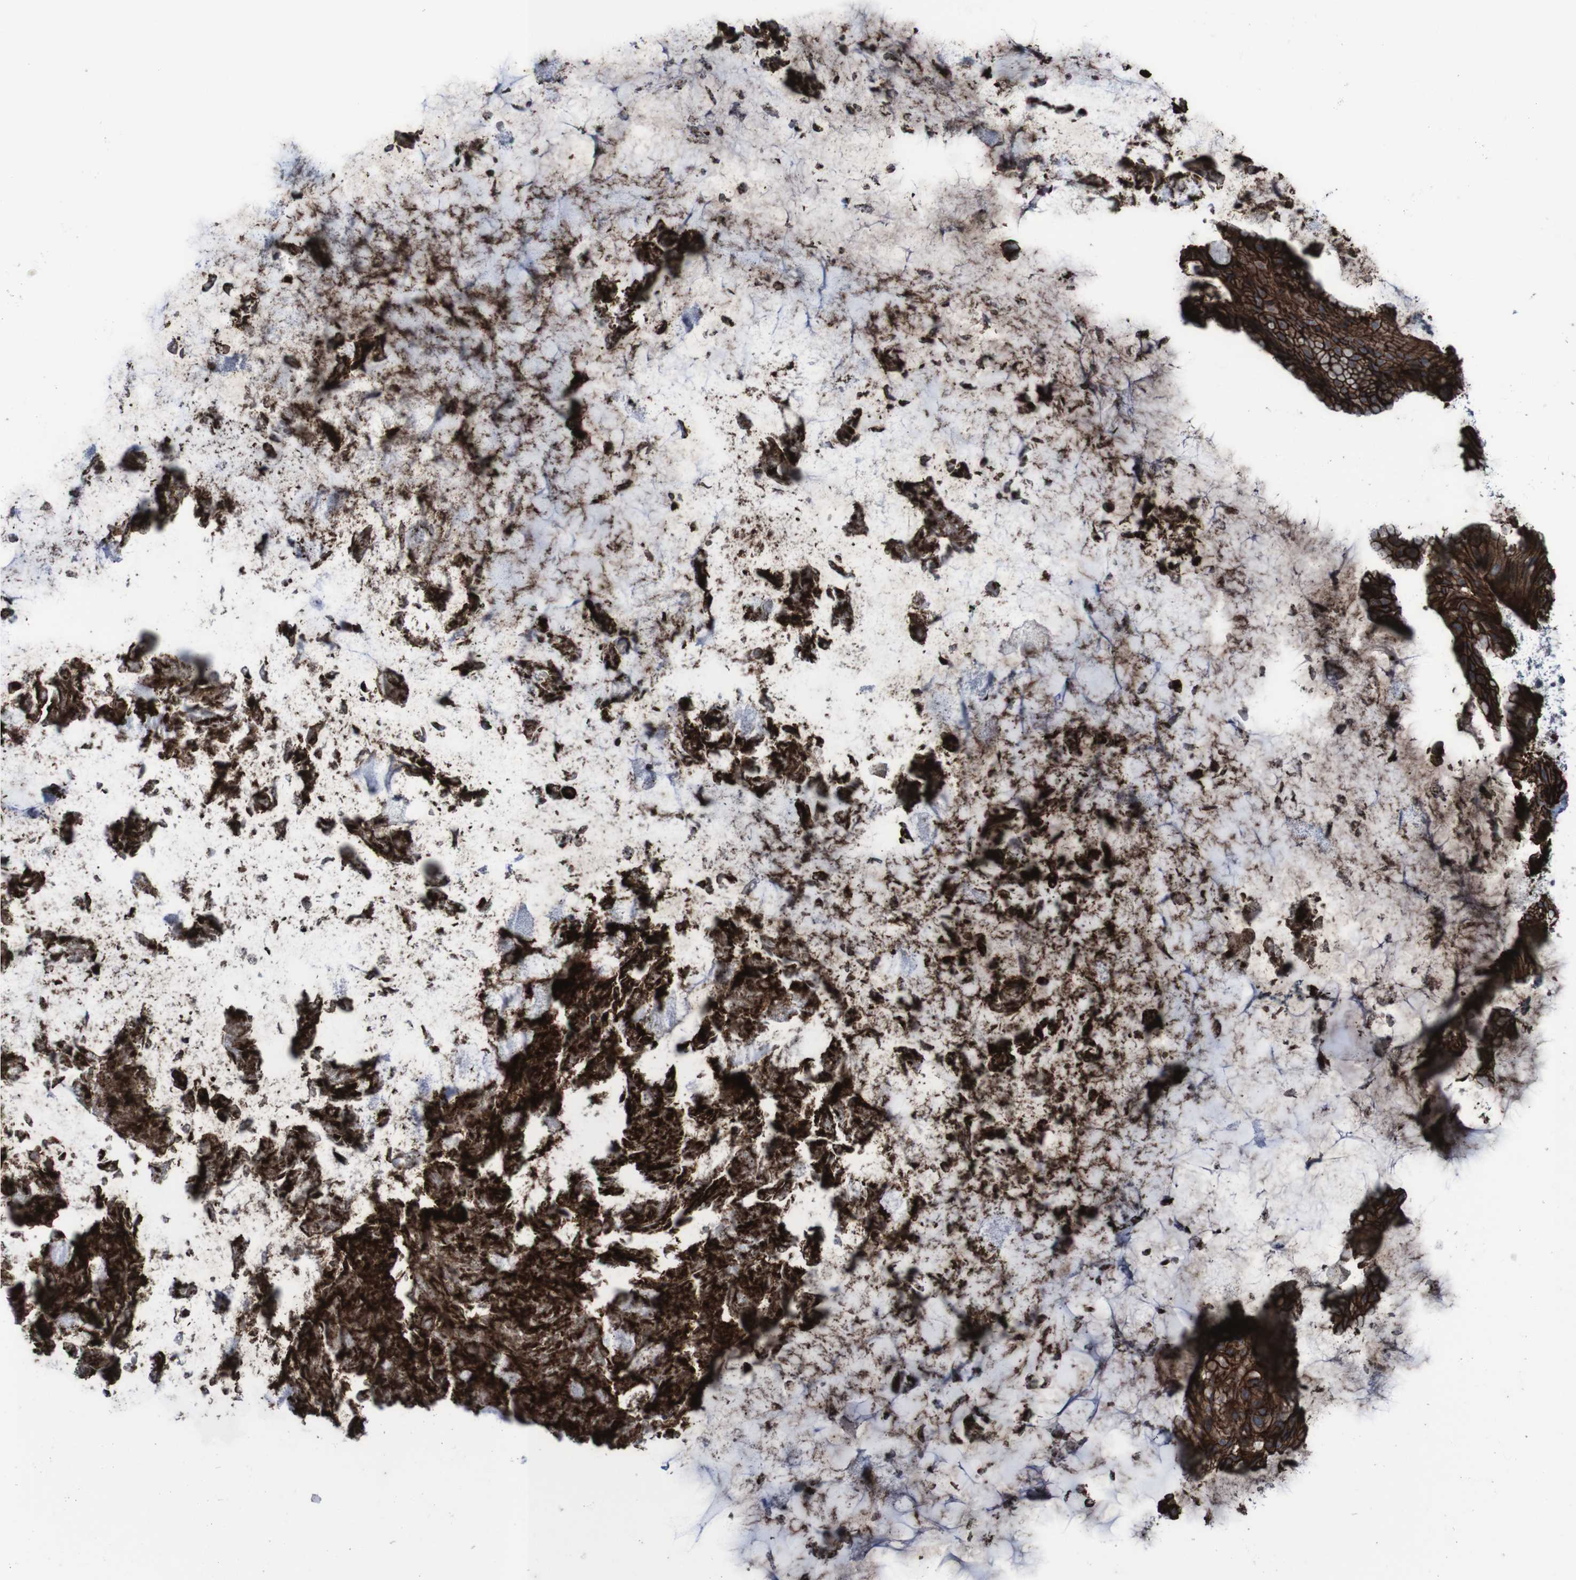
{"staining": {"intensity": "strong", "quantity": ">75%", "location": "cytoplasmic/membranous"}, "tissue": "ovarian cancer", "cell_type": "Tumor cells", "image_type": "cancer", "snomed": [{"axis": "morphology", "description": "Cystadenocarcinoma, mucinous, NOS"}, {"axis": "topography", "description": "Ovary"}], "caption": "Immunohistochemistry (DAB (3,3'-diaminobenzidine)) staining of human mucinous cystadenocarcinoma (ovarian) displays strong cytoplasmic/membranous protein expression in approximately >75% of tumor cells.", "gene": "CLDN18", "patient": {"sex": "female", "age": 61}}